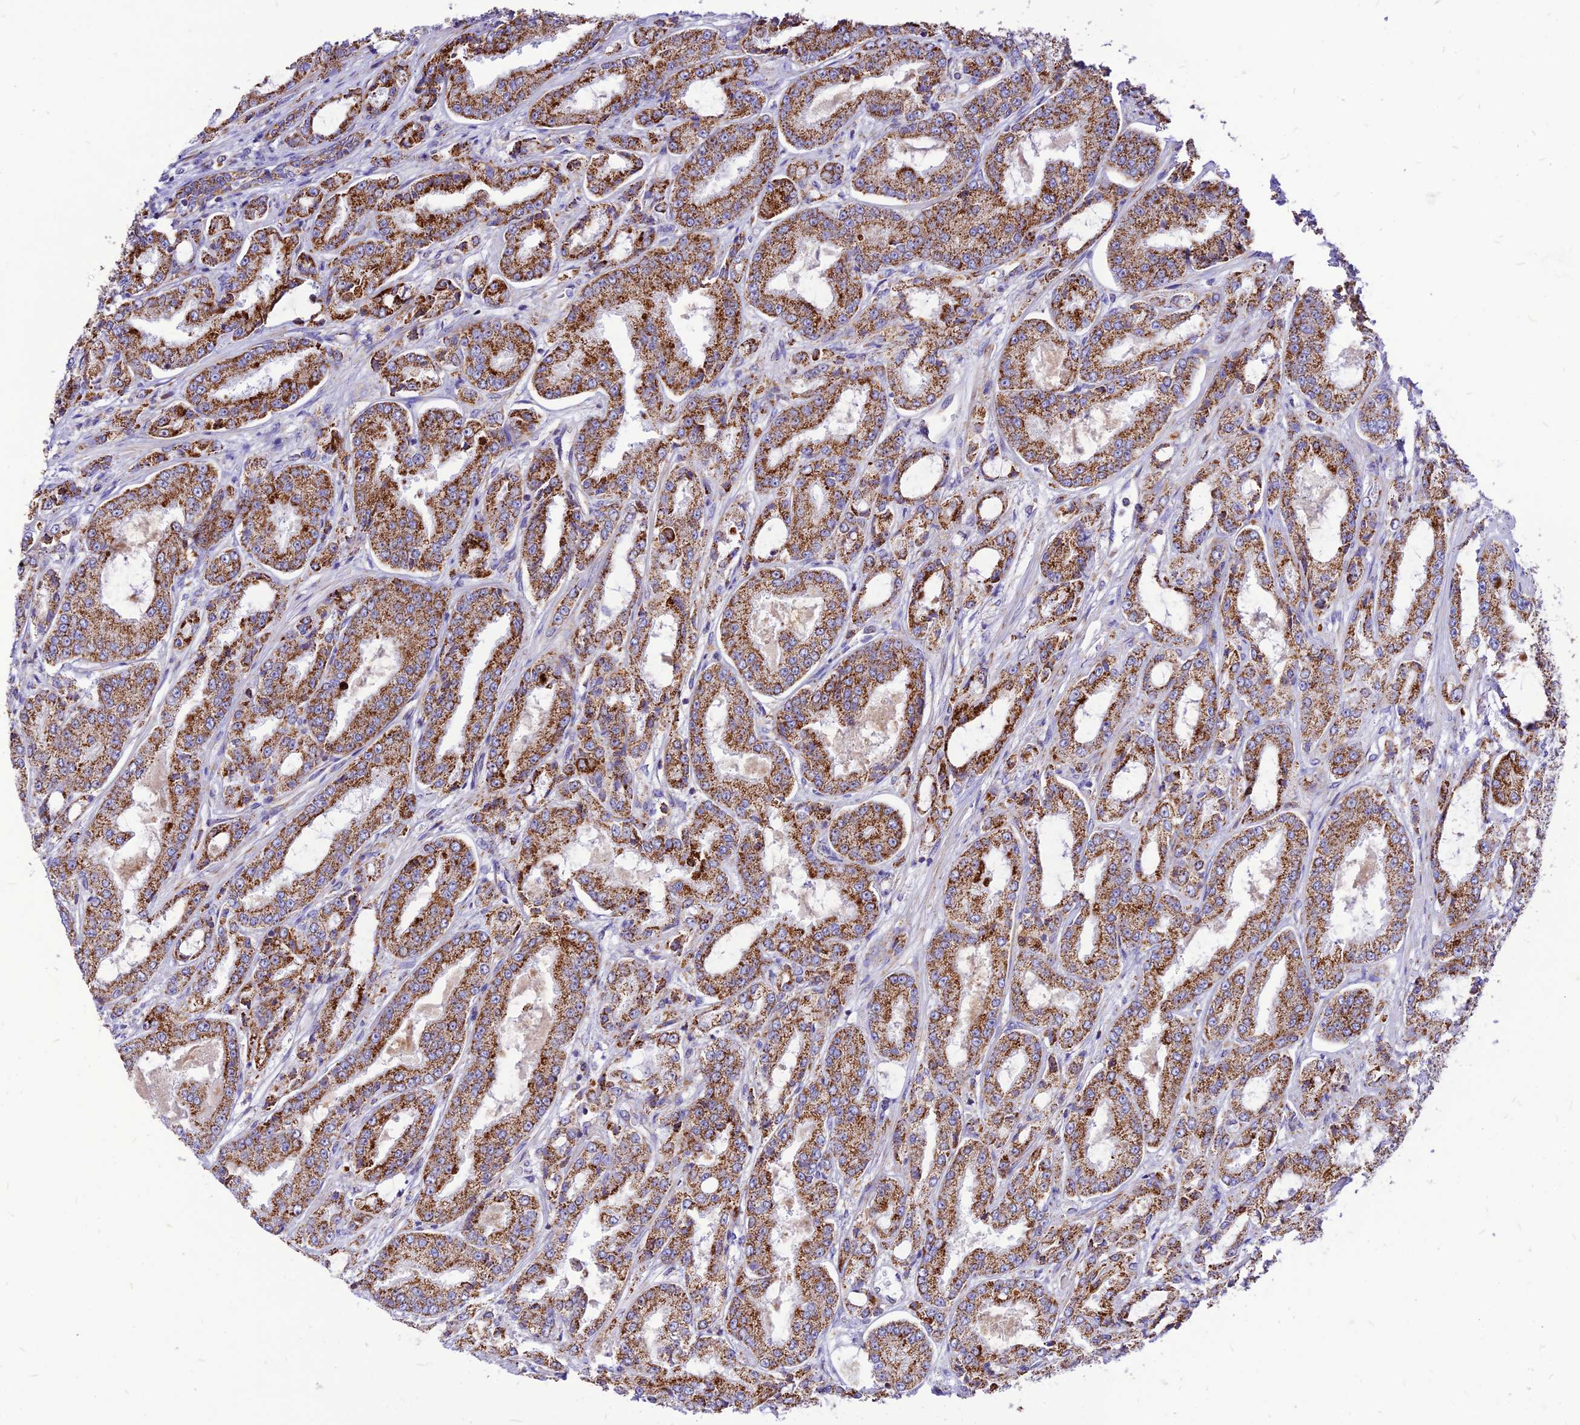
{"staining": {"intensity": "strong", "quantity": ">75%", "location": "cytoplasmic/membranous"}, "tissue": "prostate cancer", "cell_type": "Tumor cells", "image_type": "cancer", "snomed": [{"axis": "morphology", "description": "Adenocarcinoma, High grade"}, {"axis": "topography", "description": "Prostate"}], "caption": "Prostate high-grade adenocarcinoma stained for a protein demonstrates strong cytoplasmic/membranous positivity in tumor cells.", "gene": "ECI1", "patient": {"sex": "male", "age": 71}}